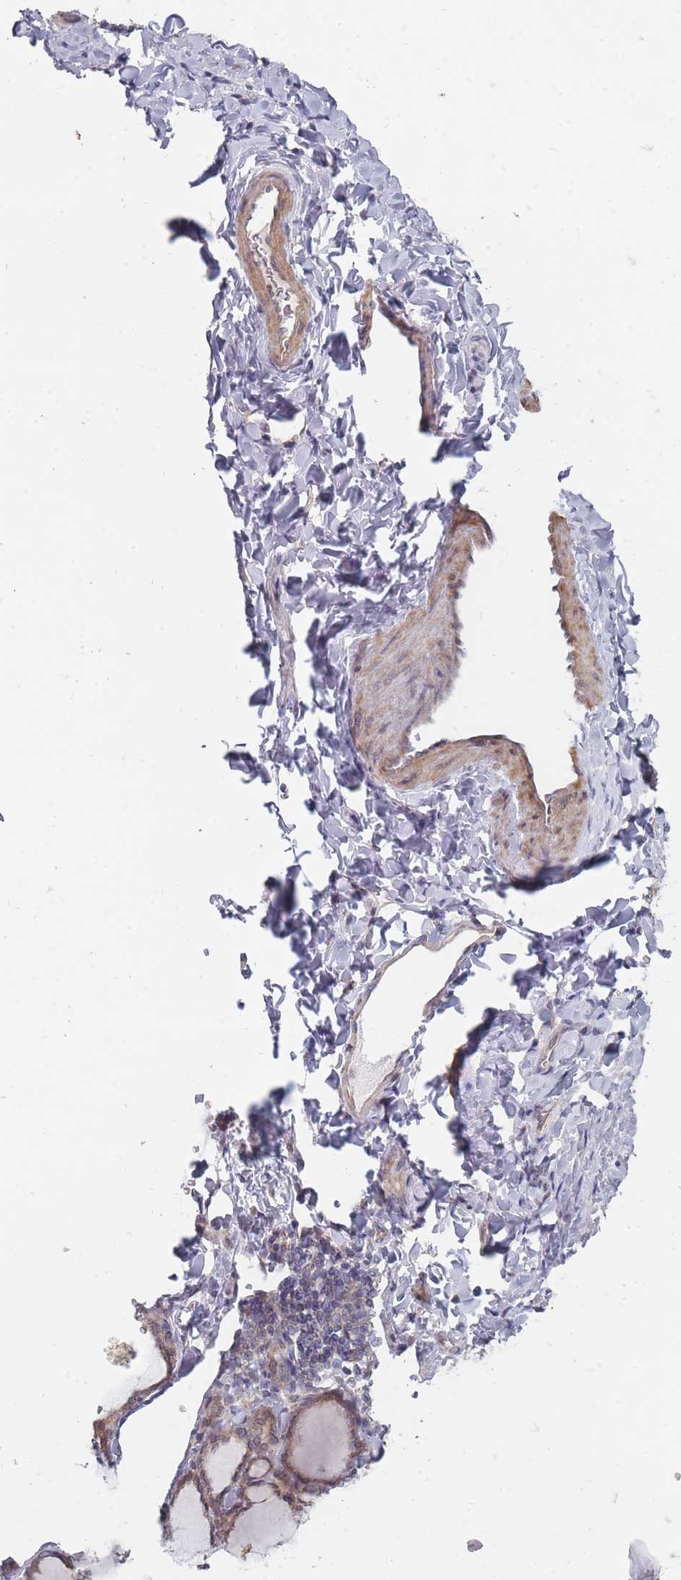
{"staining": {"intensity": "moderate", "quantity": "25%-75%", "location": "cytoplasmic/membranous"}, "tissue": "thyroid gland", "cell_type": "Glandular cells", "image_type": "normal", "snomed": [{"axis": "morphology", "description": "Normal tissue, NOS"}, {"axis": "topography", "description": "Thyroid gland"}], "caption": "Protein analysis of normal thyroid gland demonstrates moderate cytoplasmic/membranous expression in approximately 25%-75% of glandular cells.", "gene": "PCDH12", "patient": {"sex": "female", "age": 31}}